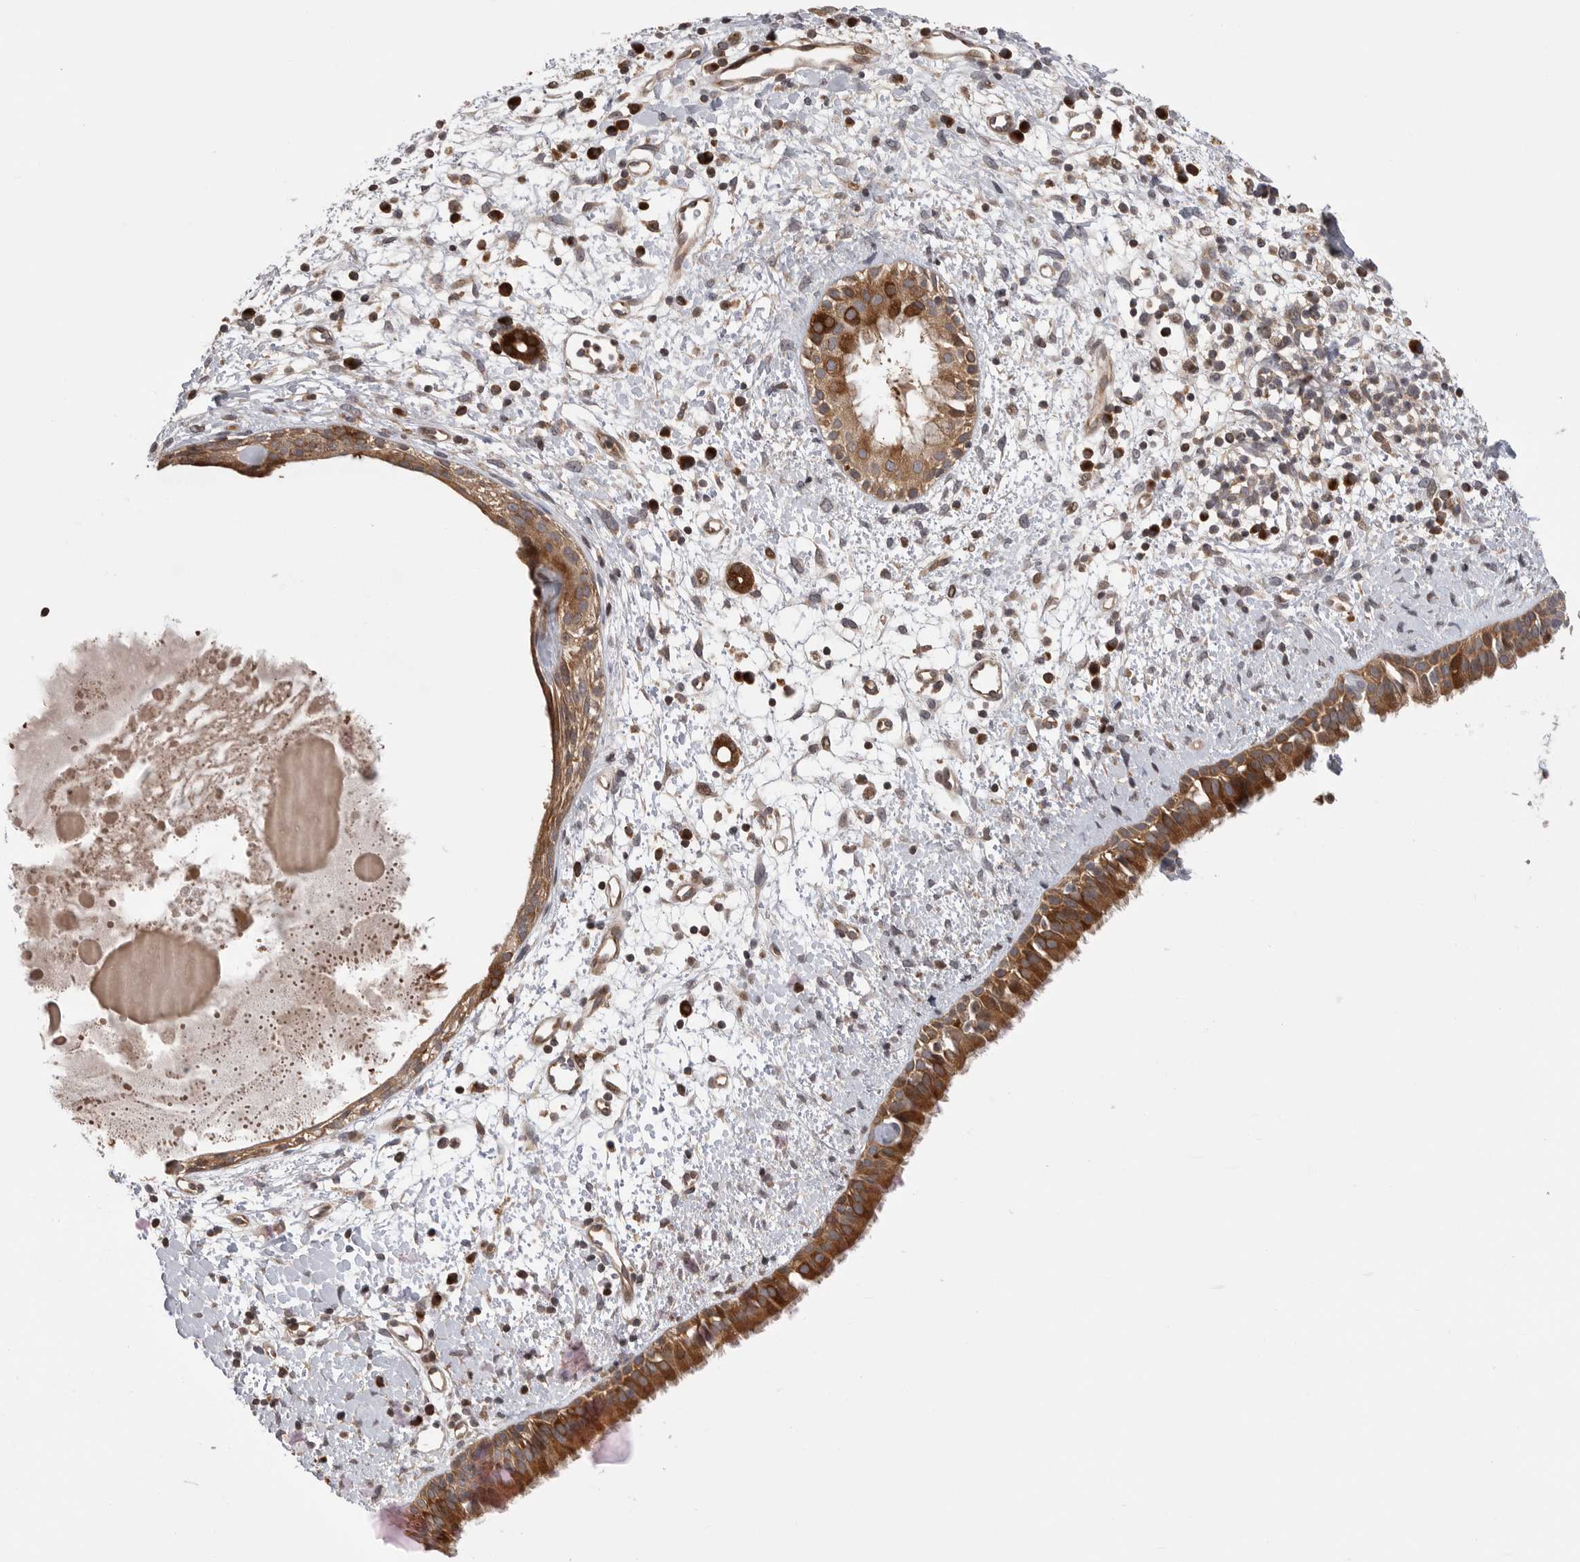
{"staining": {"intensity": "strong", "quantity": ">75%", "location": "cytoplasmic/membranous"}, "tissue": "nasopharynx", "cell_type": "Respiratory epithelial cells", "image_type": "normal", "snomed": [{"axis": "morphology", "description": "Normal tissue, NOS"}, {"axis": "topography", "description": "Nasopharynx"}], "caption": "Respiratory epithelial cells show strong cytoplasmic/membranous positivity in approximately >75% of cells in unremarkable nasopharynx. The protein of interest is stained brown, and the nuclei are stained in blue (DAB (3,3'-diaminobenzidine) IHC with brightfield microscopy, high magnification).", "gene": "OXR1", "patient": {"sex": "male", "age": 22}}